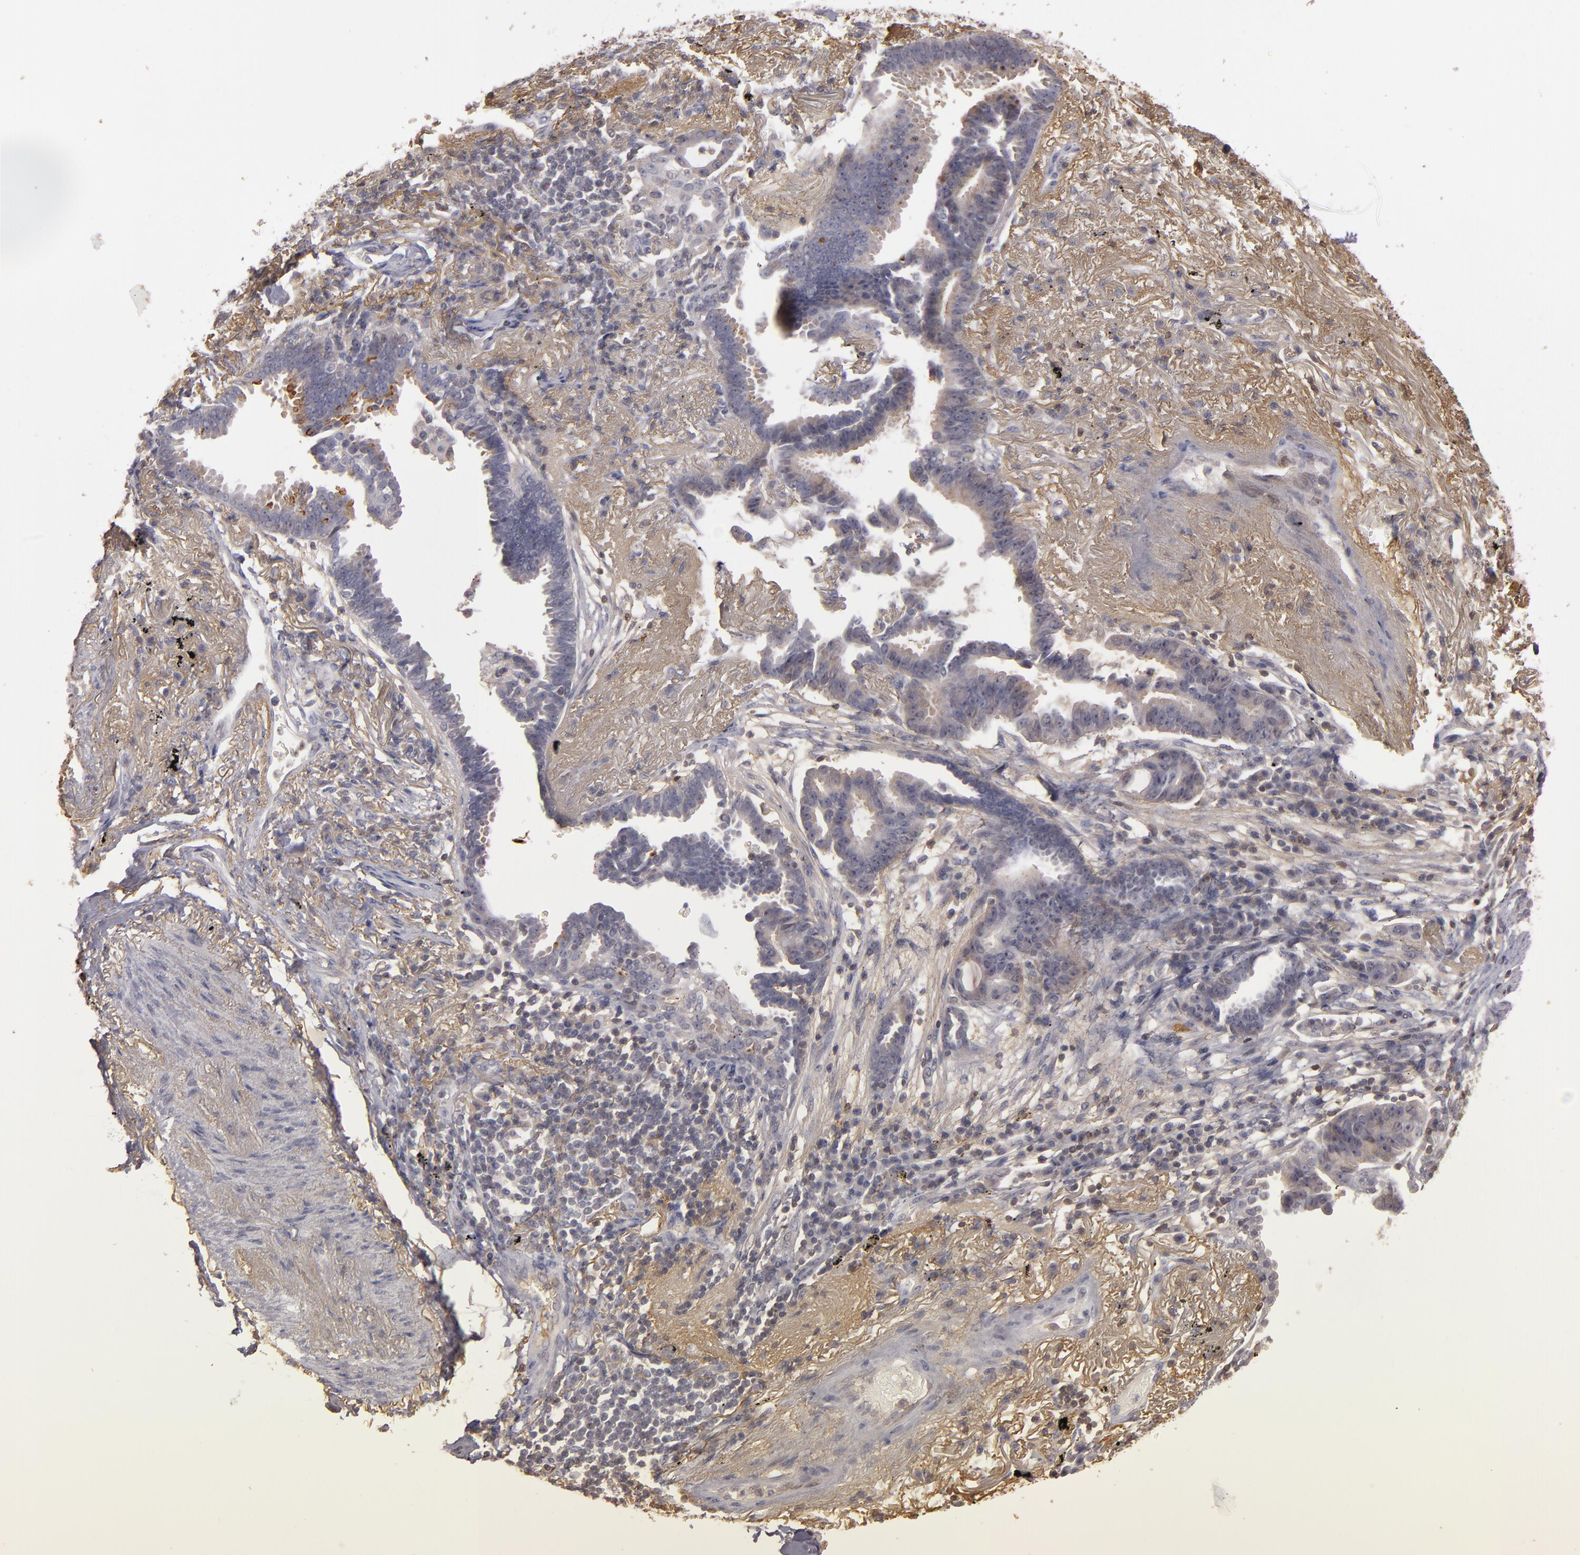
{"staining": {"intensity": "weak", "quantity": "<25%", "location": "cytoplasmic/membranous"}, "tissue": "lung cancer", "cell_type": "Tumor cells", "image_type": "cancer", "snomed": [{"axis": "morphology", "description": "Adenocarcinoma, NOS"}, {"axis": "topography", "description": "Lung"}], "caption": "The immunohistochemistry (IHC) image has no significant expression in tumor cells of adenocarcinoma (lung) tissue. Nuclei are stained in blue.", "gene": "MBL2", "patient": {"sex": "female", "age": 64}}